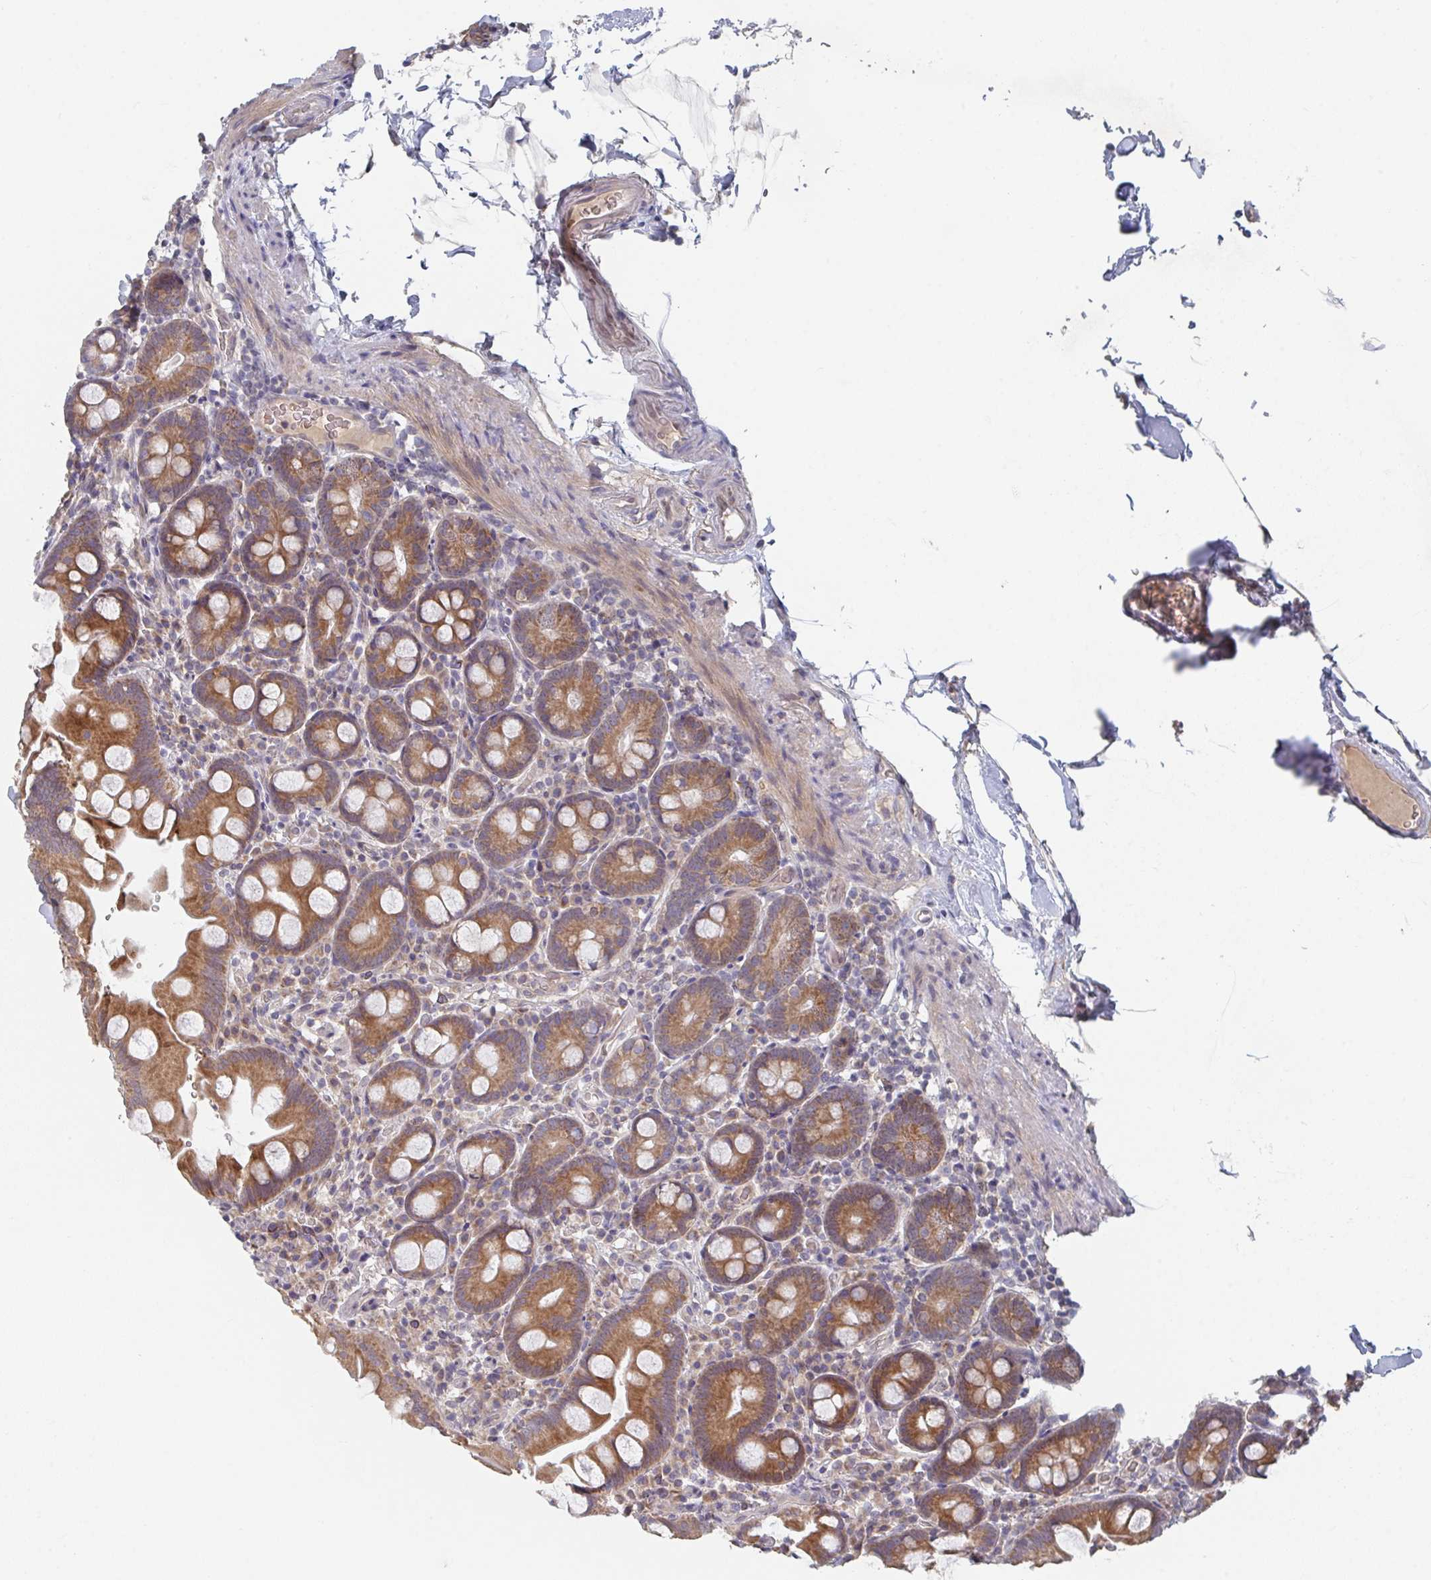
{"staining": {"intensity": "moderate", "quantity": ">75%", "location": "cytoplasmic/membranous"}, "tissue": "small intestine", "cell_type": "Glandular cells", "image_type": "normal", "snomed": [{"axis": "morphology", "description": "Normal tissue, NOS"}, {"axis": "topography", "description": "Small intestine"}], "caption": "Protein expression analysis of unremarkable small intestine reveals moderate cytoplasmic/membranous expression in about >75% of glandular cells. The protein is shown in brown color, while the nuclei are stained blue.", "gene": "ELOVL1", "patient": {"sex": "female", "age": 68}}